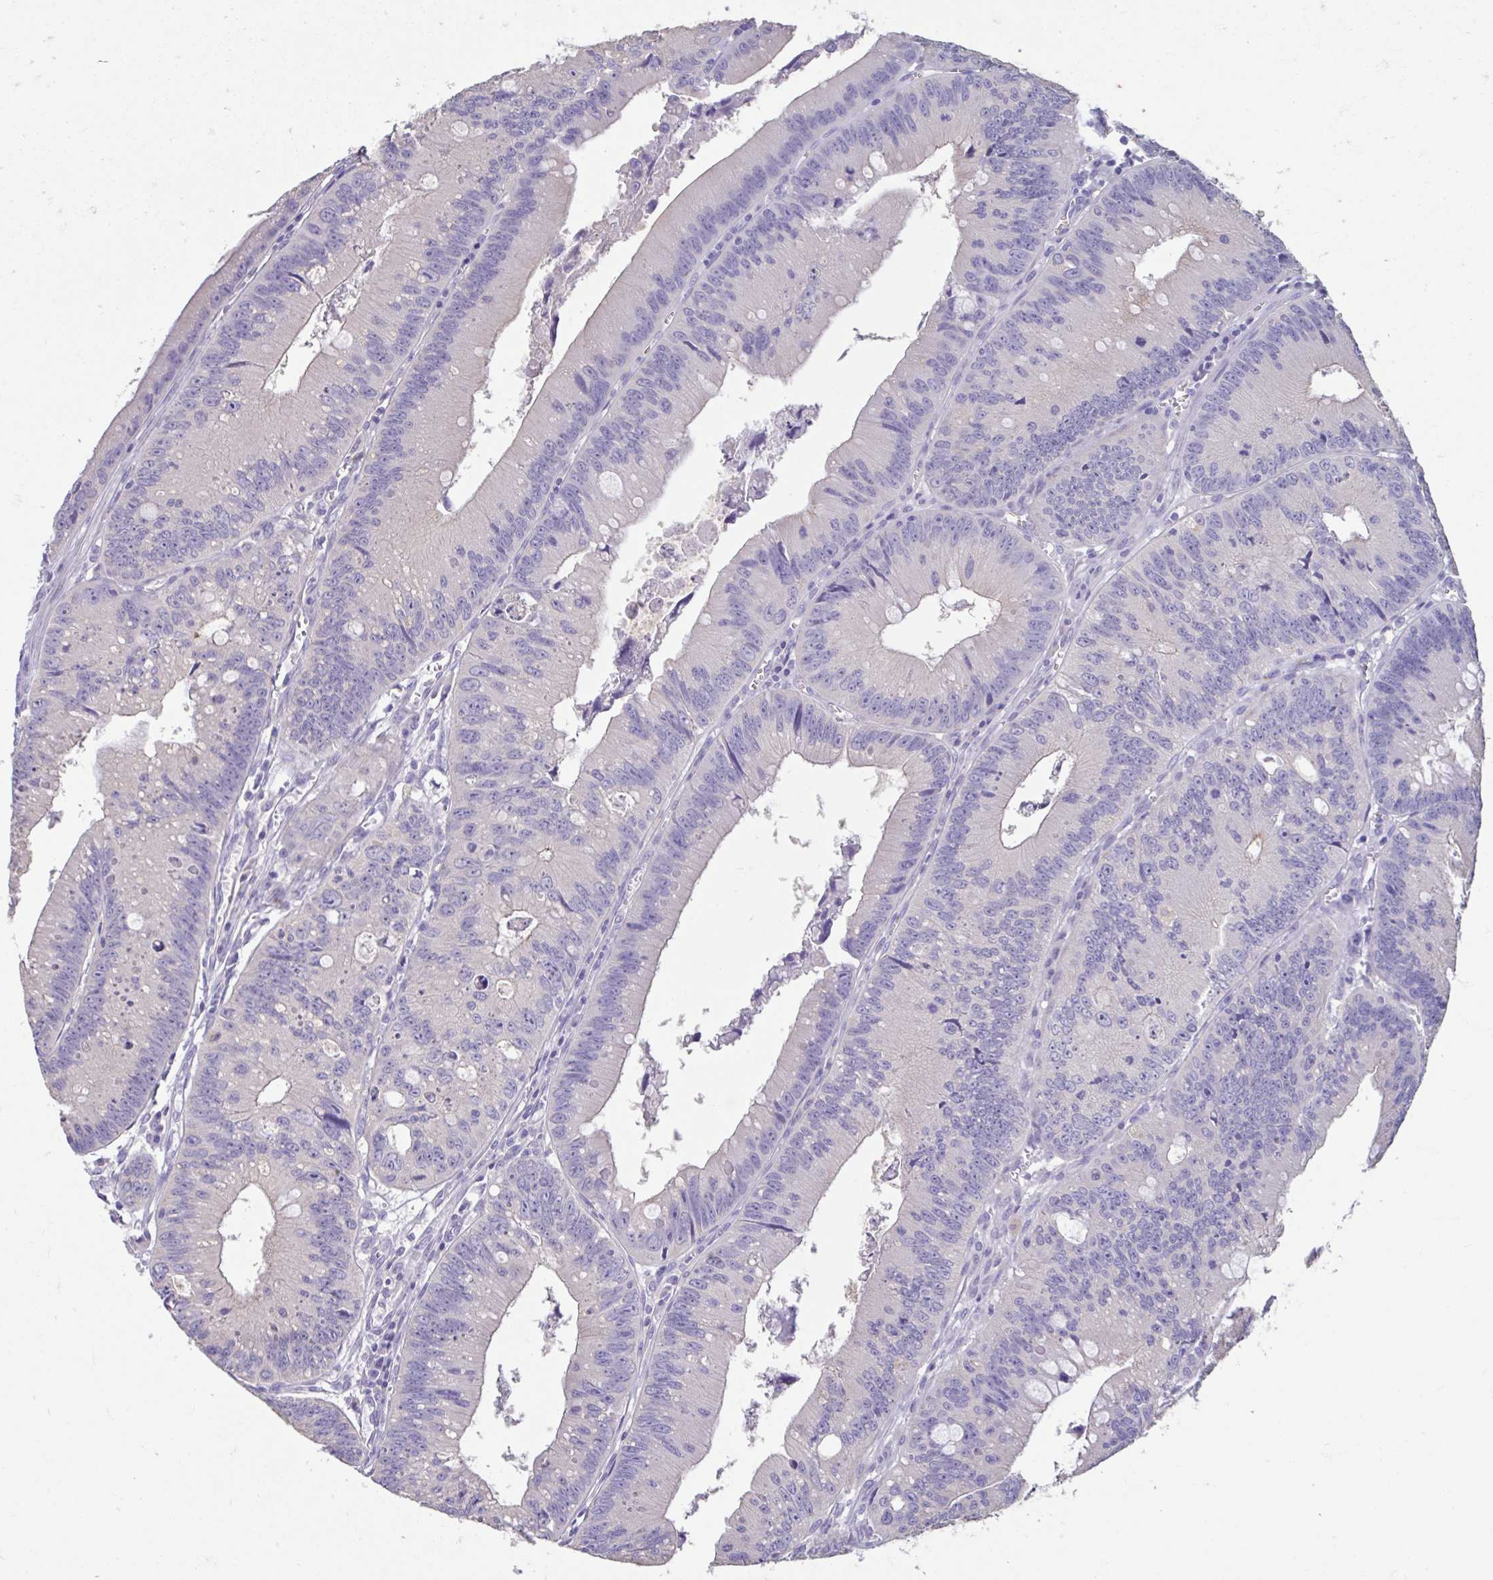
{"staining": {"intensity": "negative", "quantity": "none", "location": "none"}, "tissue": "colorectal cancer", "cell_type": "Tumor cells", "image_type": "cancer", "snomed": [{"axis": "morphology", "description": "Adenocarcinoma, NOS"}, {"axis": "topography", "description": "Rectum"}], "caption": "Tumor cells are negative for protein expression in human colorectal adenocarcinoma. (DAB (3,3'-diaminobenzidine) immunohistochemistry visualized using brightfield microscopy, high magnification).", "gene": "GPR162", "patient": {"sex": "female", "age": 81}}